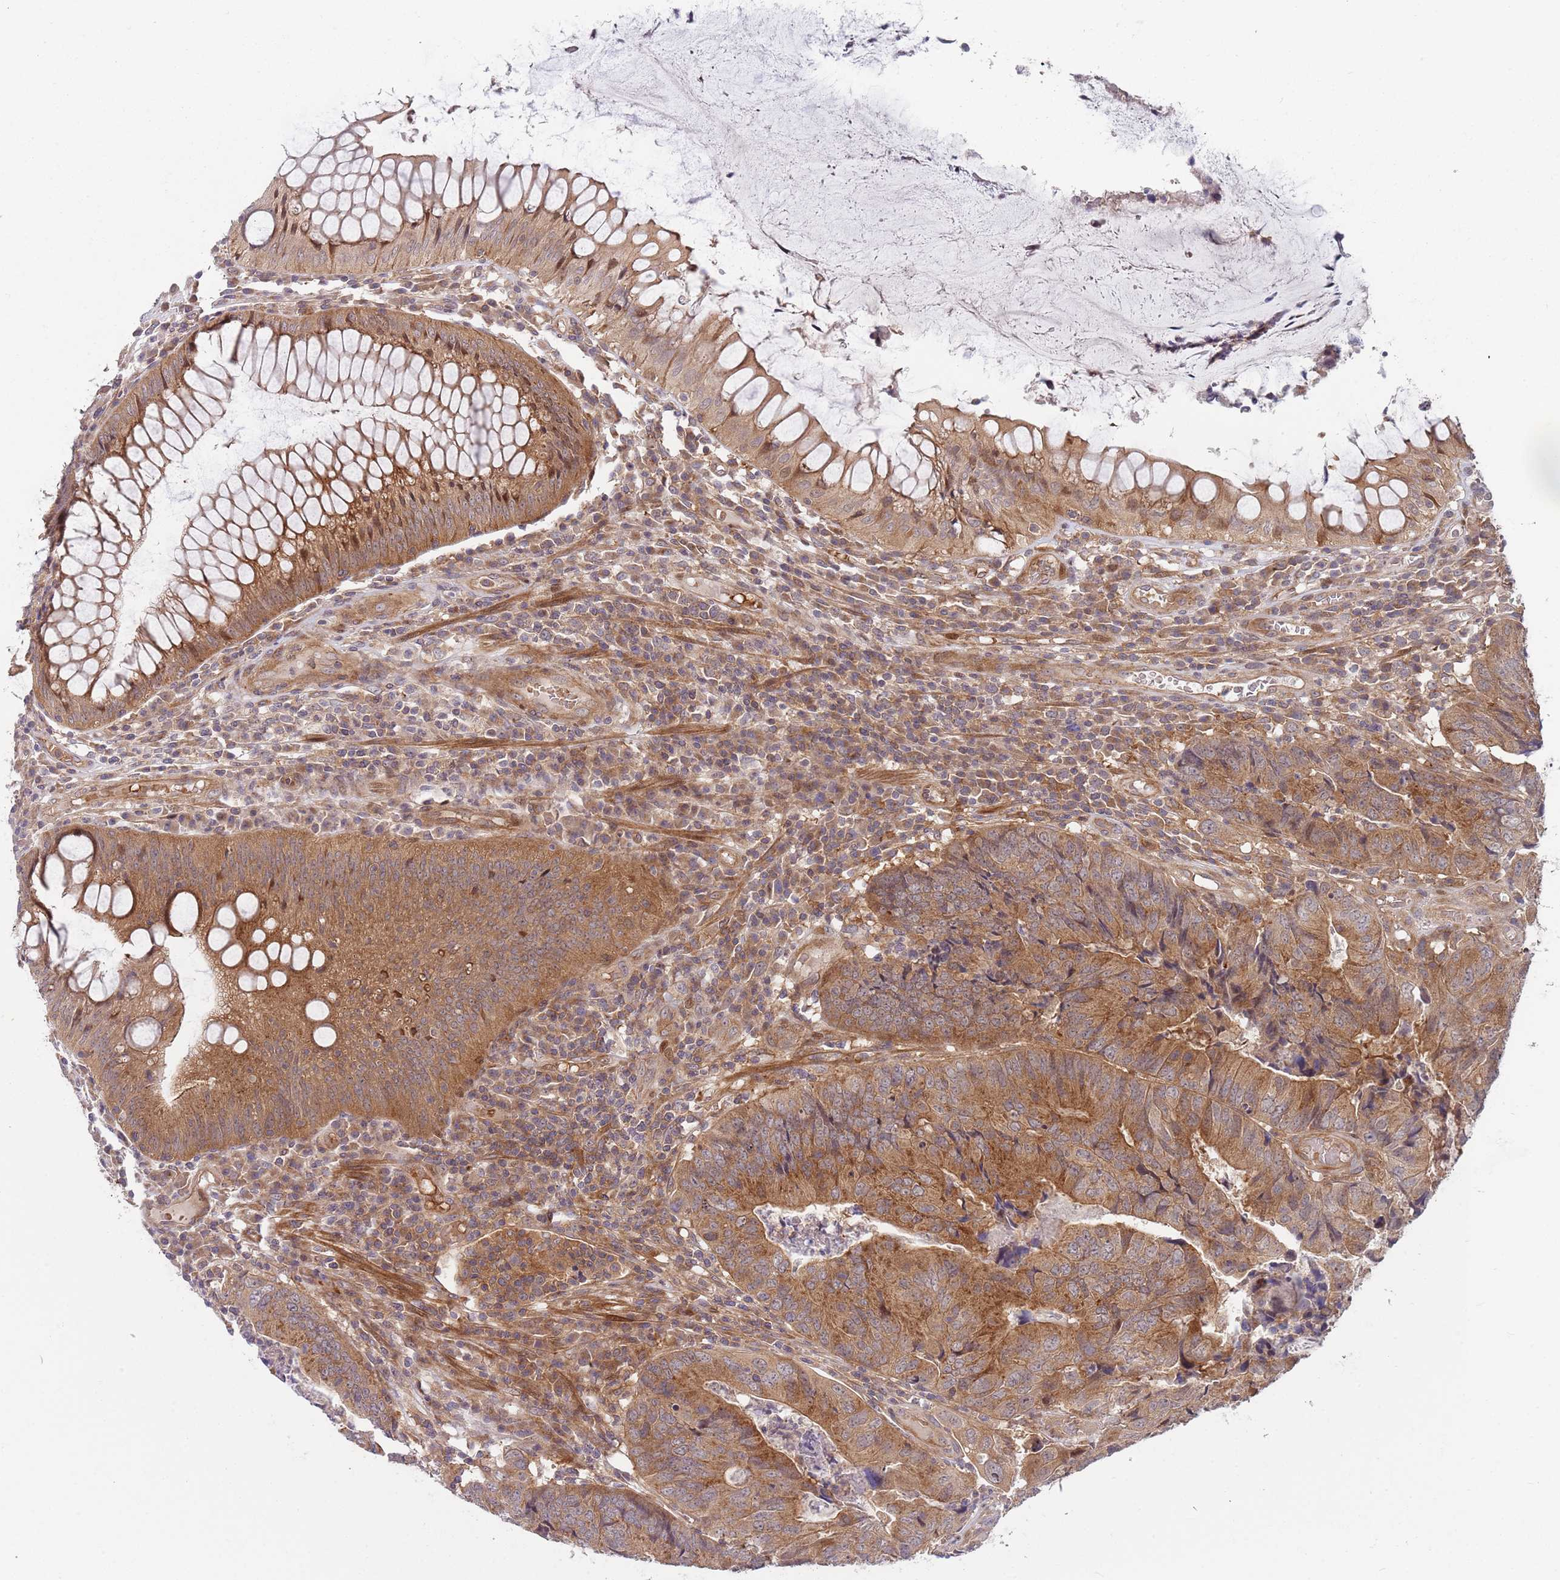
{"staining": {"intensity": "moderate", "quantity": ">75%", "location": "cytoplasmic/membranous"}, "tissue": "colorectal cancer", "cell_type": "Tumor cells", "image_type": "cancer", "snomed": [{"axis": "morphology", "description": "Adenocarcinoma, NOS"}, {"axis": "topography", "description": "Colon"}], "caption": "Immunohistochemical staining of human adenocarcinoma (colorectal) reveals medium levels of moderate cytoplasmic/membranous protein expression in about >75% of tumor cells. (Brightfield microscopy of DAB IHC at high magnification).", "gene": "GGA1", "patient": {"sex": "female", "age": 67}}